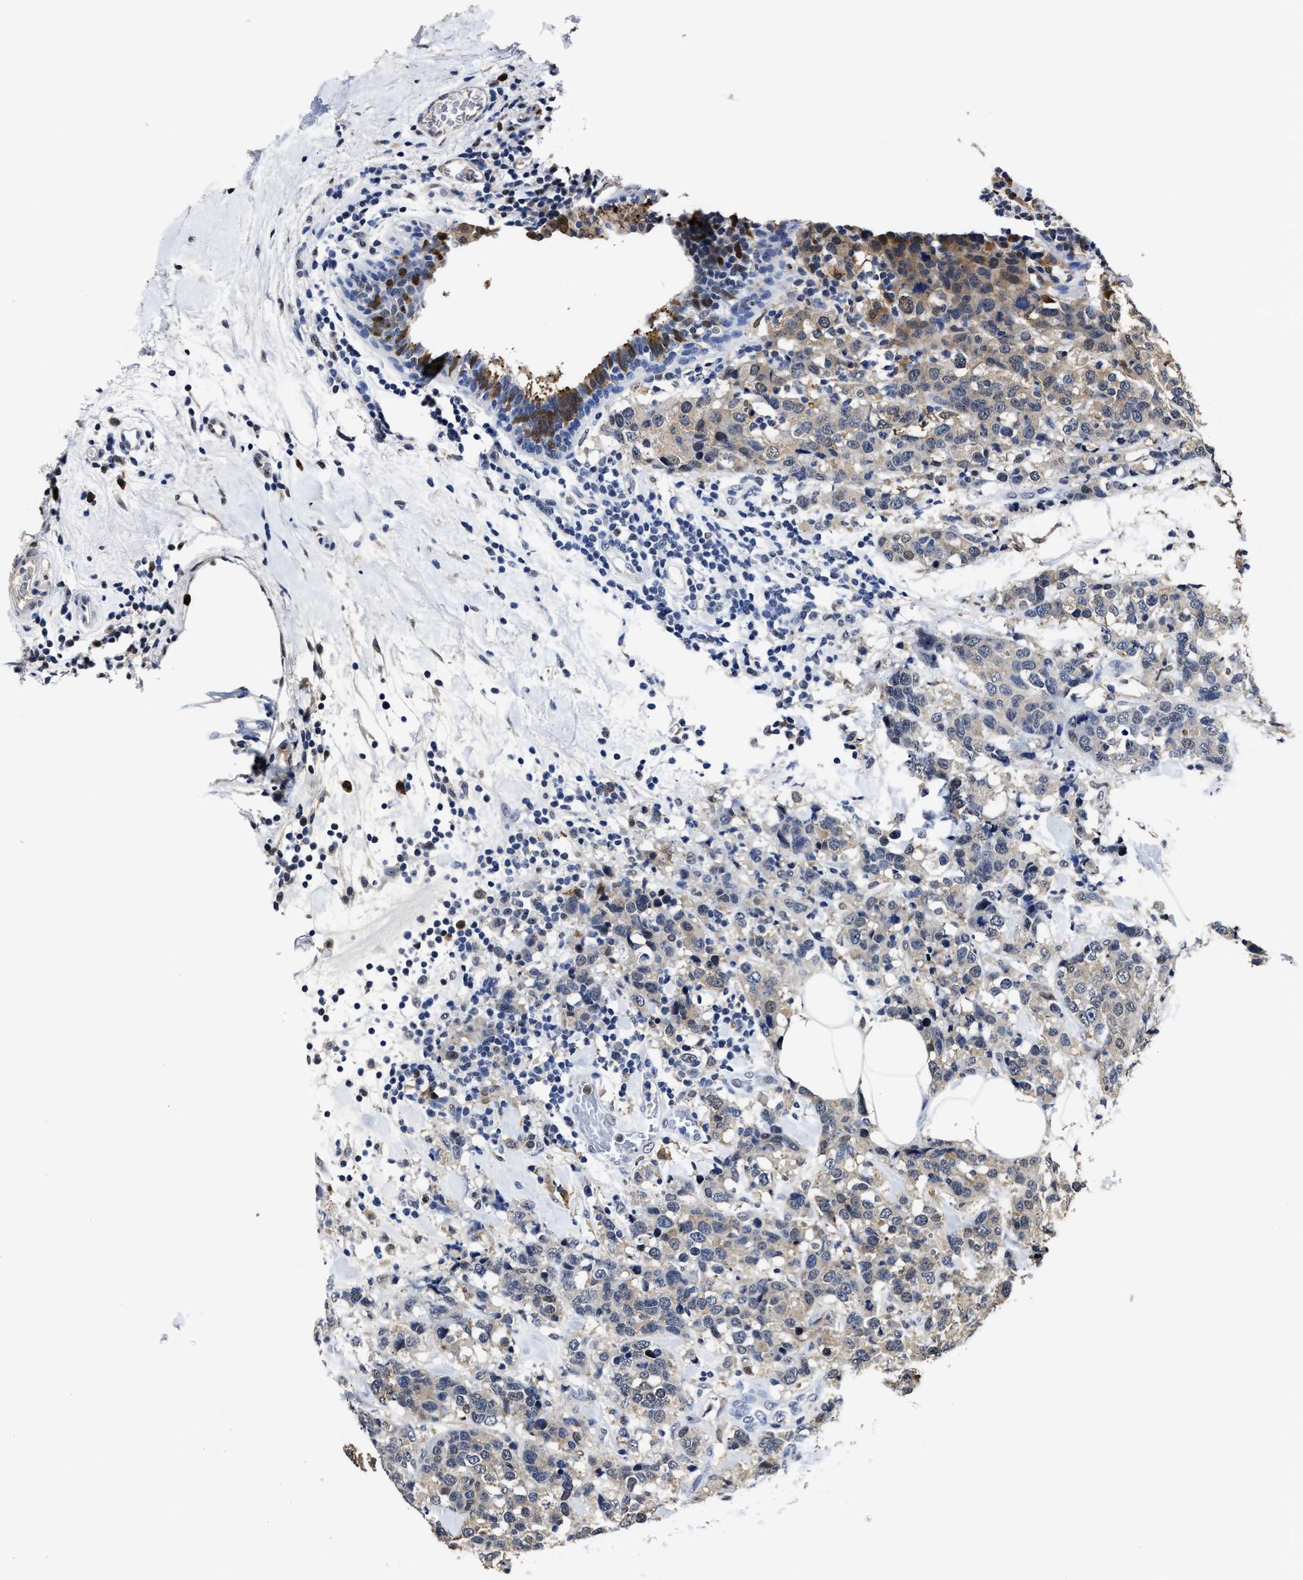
{"staining": {"intensity": "weak", "quantity": "25%-75%", "location": "cytoplasmic/membranous"}, "tissue": "breast cancer", "cell_type": "Tumor cells", "image_type": "cancer", "snomed": [{"axis": "morphology", "description": "Lobular carcinoma"}, {"axis": "topography", "description": "Breast"}], "caption": "Human breast cancer stained with a protein marker shows weak staining in tumor cells.", "gene": "PRPF4B", "patient": {"sex": "female", "age": 59}}